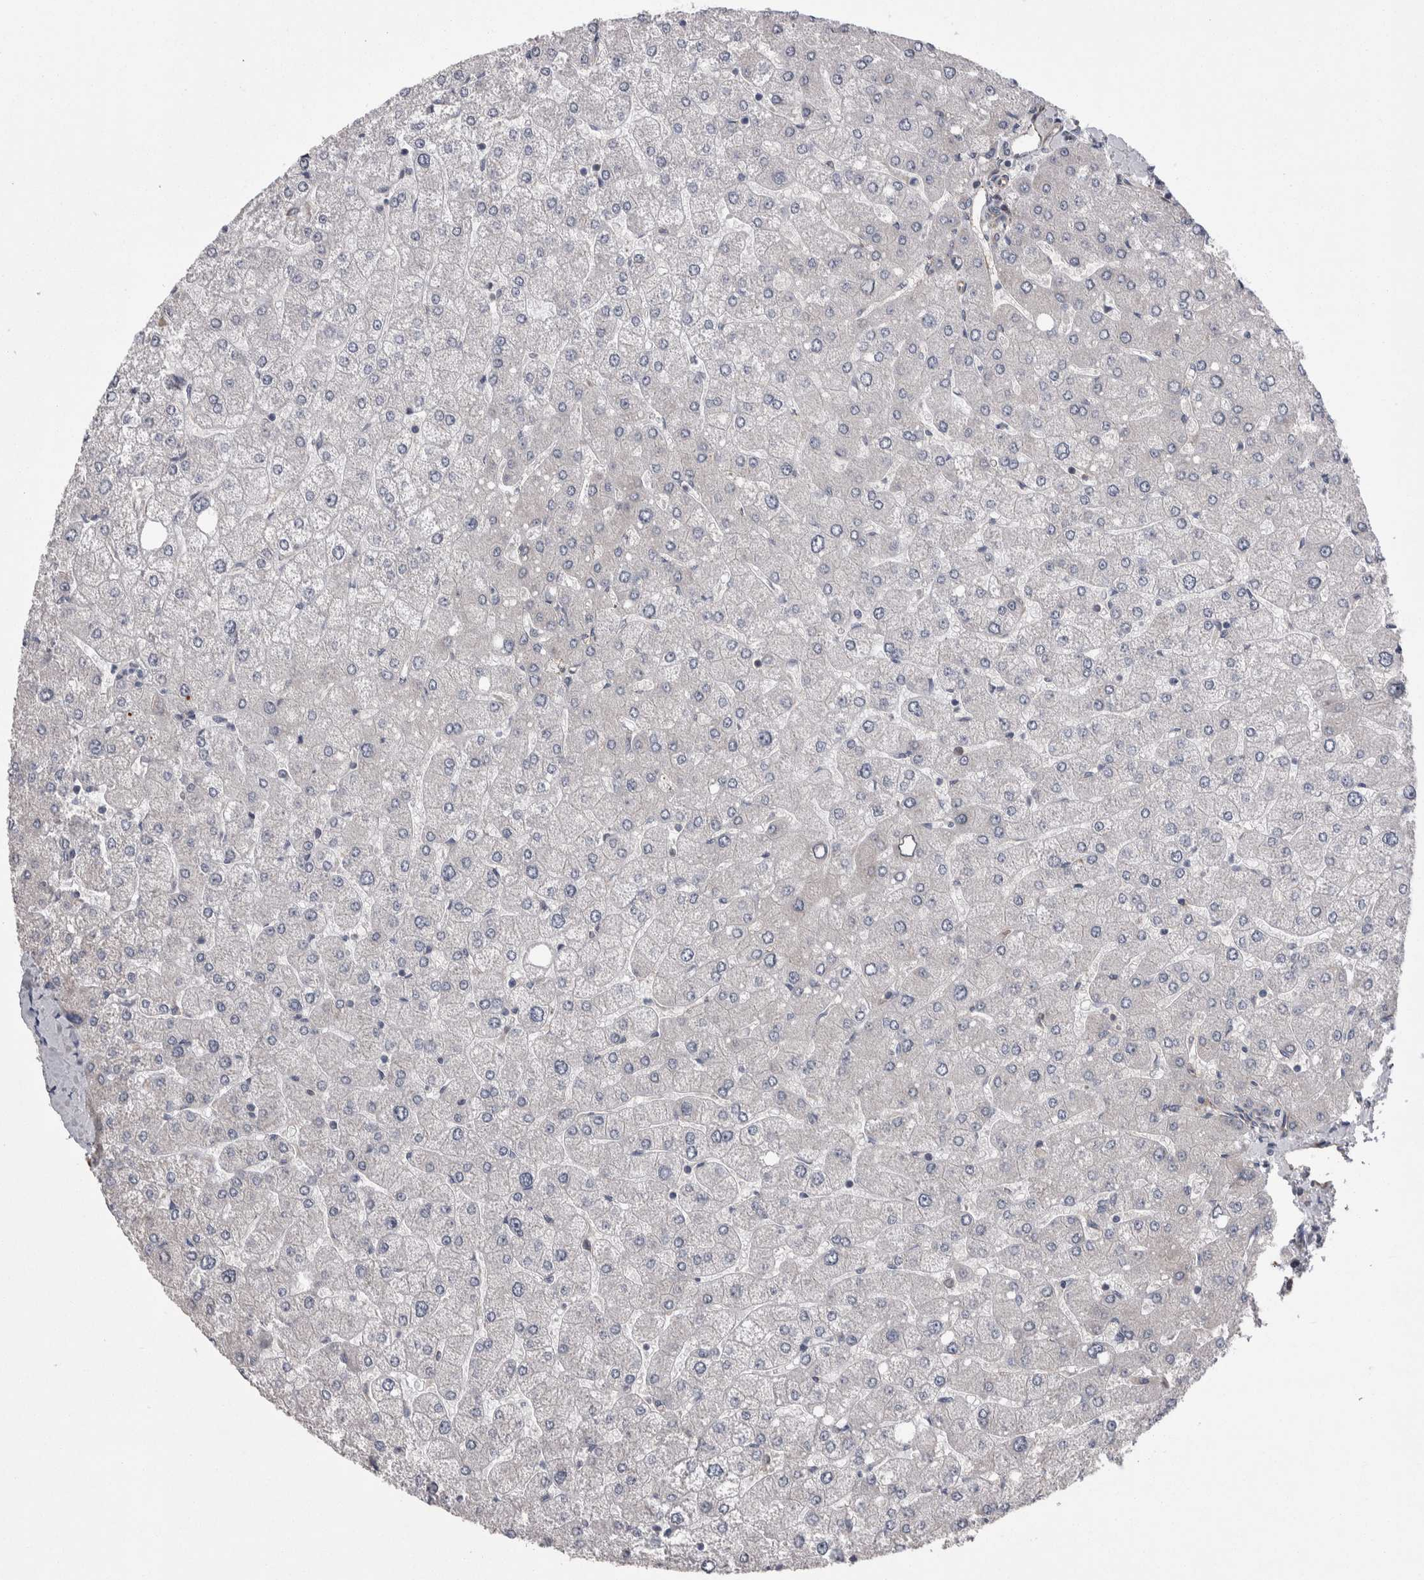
{"staining": {"intensity": "weak", "quantity": "<25%", "location": "cytoplasmic/membranous"}, "tissue": "liver", "cell_type": "Cholangiocytes", "image_type": "normal", "snomed": [{"axis": "morphology", "description": "Normal tissue, NOS"}, {"axis": "topography", "description": "Liver"}], "caption": "Liver stained for a protein using immunohistochemistry (IHC) reveals no expression cholangiocytes.", "gene": "LIMA1", "patient": {"sex": "male", "age": 55}}